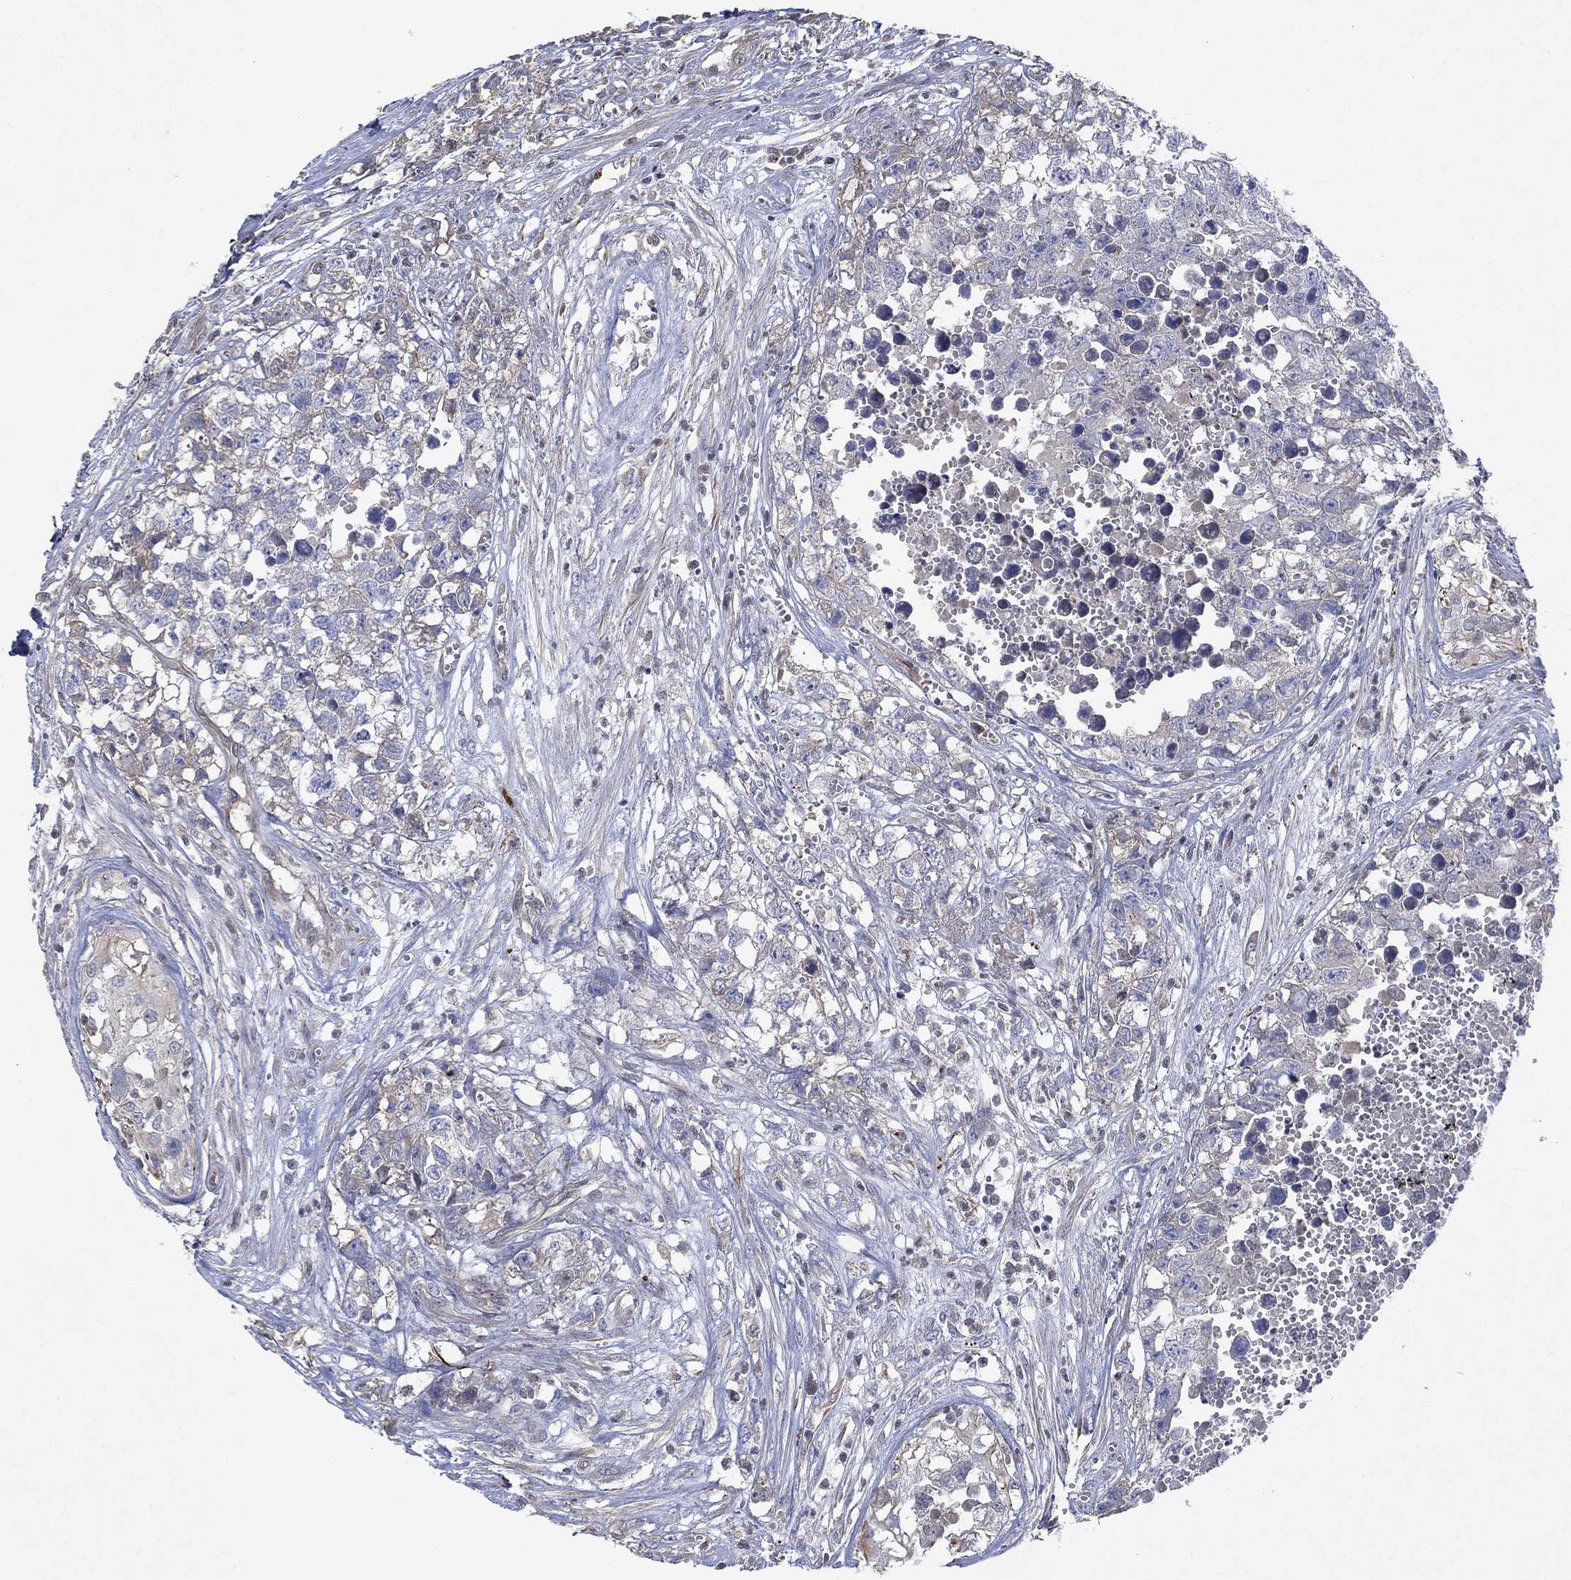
{"staining": {"intensity": "negative", "quantity": "none", "location": "none"}, "tissue": "testis cancer", "cell_type": "Tumor cells", "image_type": "cancer", "snomed": [{"axis": "morphology", "description": "Seminoma, NOS"}, {"axis": "morphology", "description": "Carcinoma, Embryonal, NOS"}, {"axis": "topography", "description": "Testis"}], "caption": "Micrograph shows no significant protein staining in tumor cells of testis embryonal carcinoma.", "gene": "FLI1", "patient": {"sex": "male", "age": 22}}